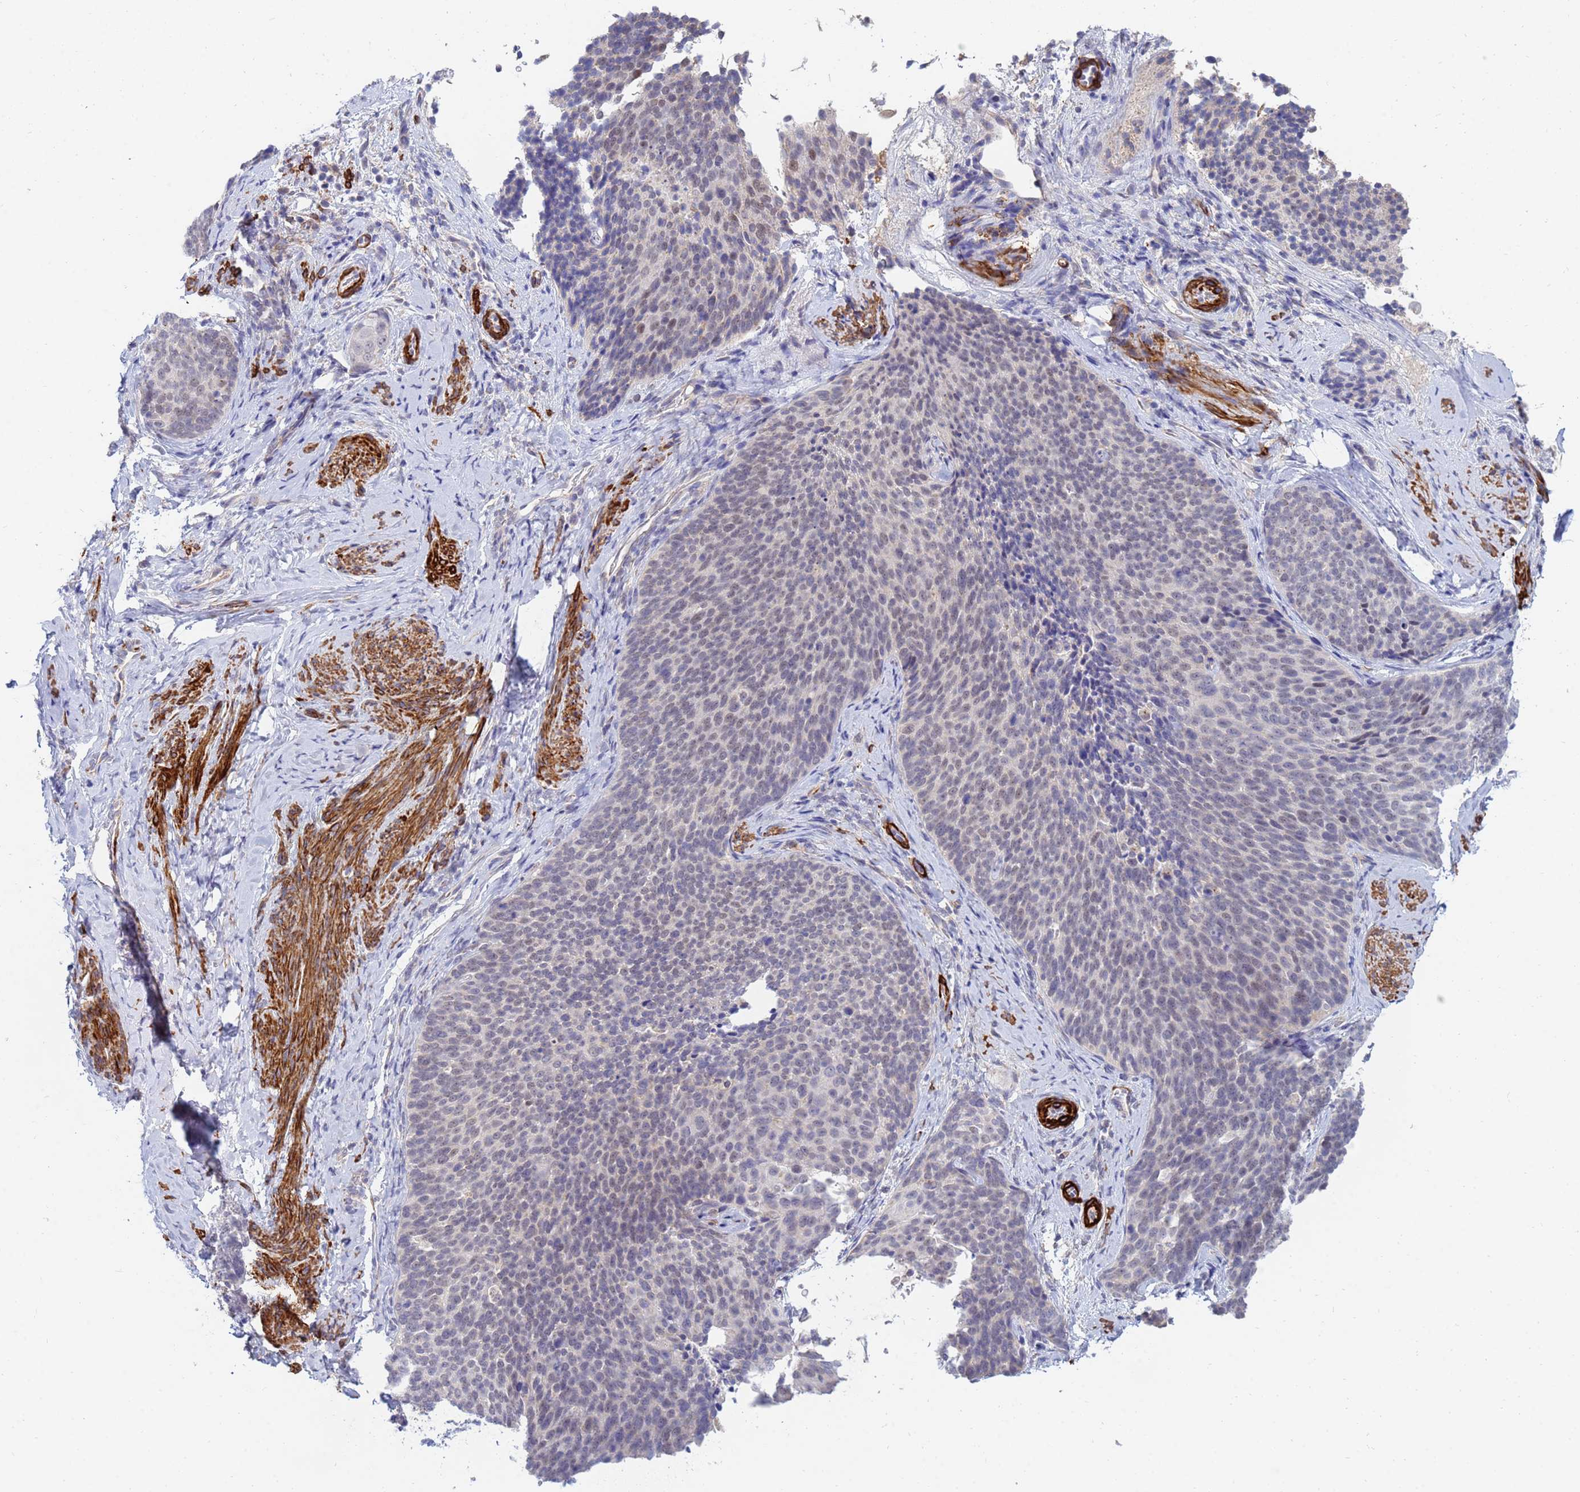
{"staining": {"intensity": "weak", "quantity": "25%-75%", "location": "nuclear"}, "tissue": "cervical cancer", "cell_type": "Tumor cells", "image_type": "cancer", "snomed": [{"axis": "morphology", "description": "Squamous cell carcinoma, NOS"}, {"axis": "topography", "description": "Cervix"}], "caption": "Immunohistochemical staining of human cervical cancer (squamous cell carcinoma) displays low levels of weak nuclear protein staining in approximately 25%-75% of tumor cells. (DAB IHC, brown staining for protein, blue staining for nuclei).", "gene": "SDR39U1", "patient": {"sex": "female", "age": 50}}